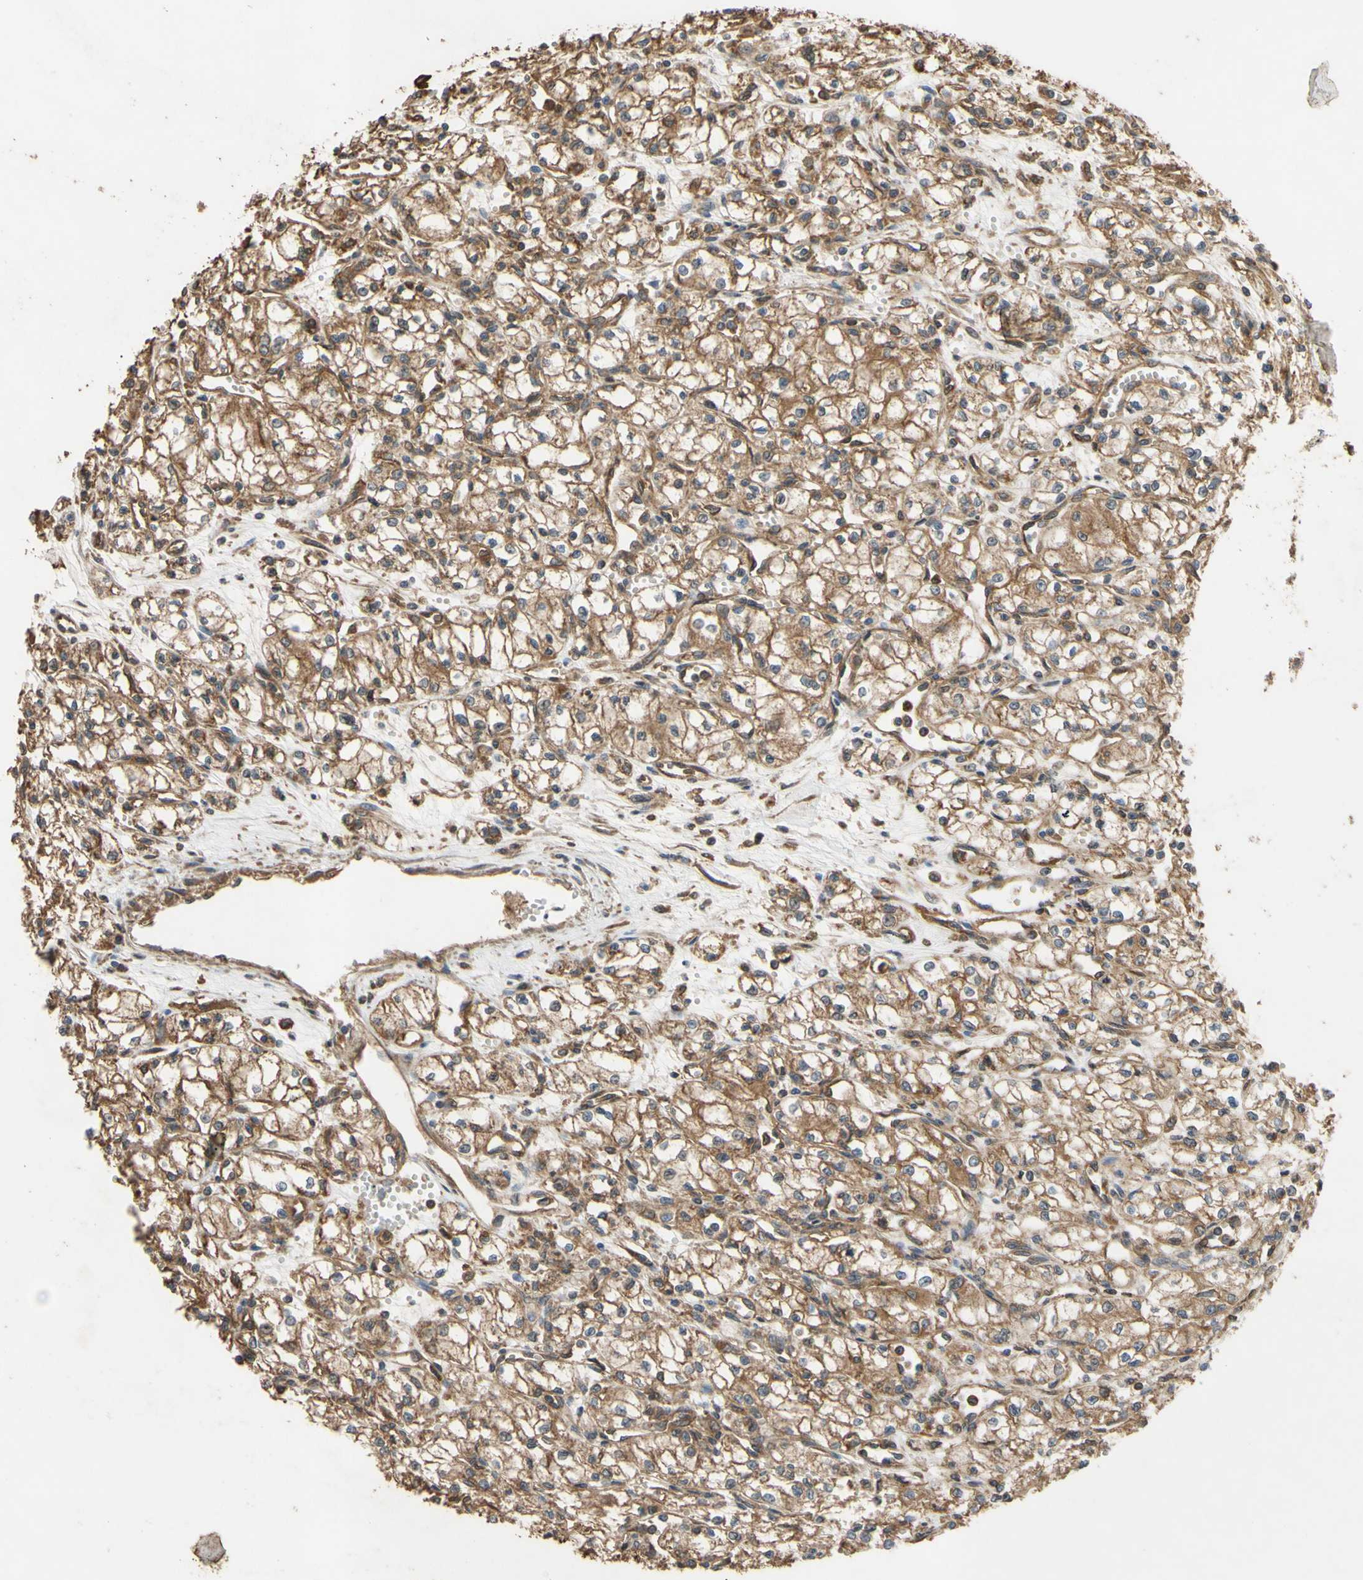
{"staining": {"intensity": "moderate", "quantity": ">75%", "location": "cytoplasmic/membranous"}, "tissue": "renal cancer", "cell_type": "Tumor cells", "image_type": "cancer", "snomed": [{"axis": "morphology", "description": "Normal tissue, NOS"}, {"axis": "morphology", "description": "Adenocarcinoma, NOS"}, {"axis": "topography", "description": "Kidney"}], "caption": "This is an image of IHC staining of renal adenocarcinoma, which shows moderate expression in the cytoplasmic/membranous of tumor cells.", "gene": "CTTN", "patient": {"sex": "male", "age": 59}}